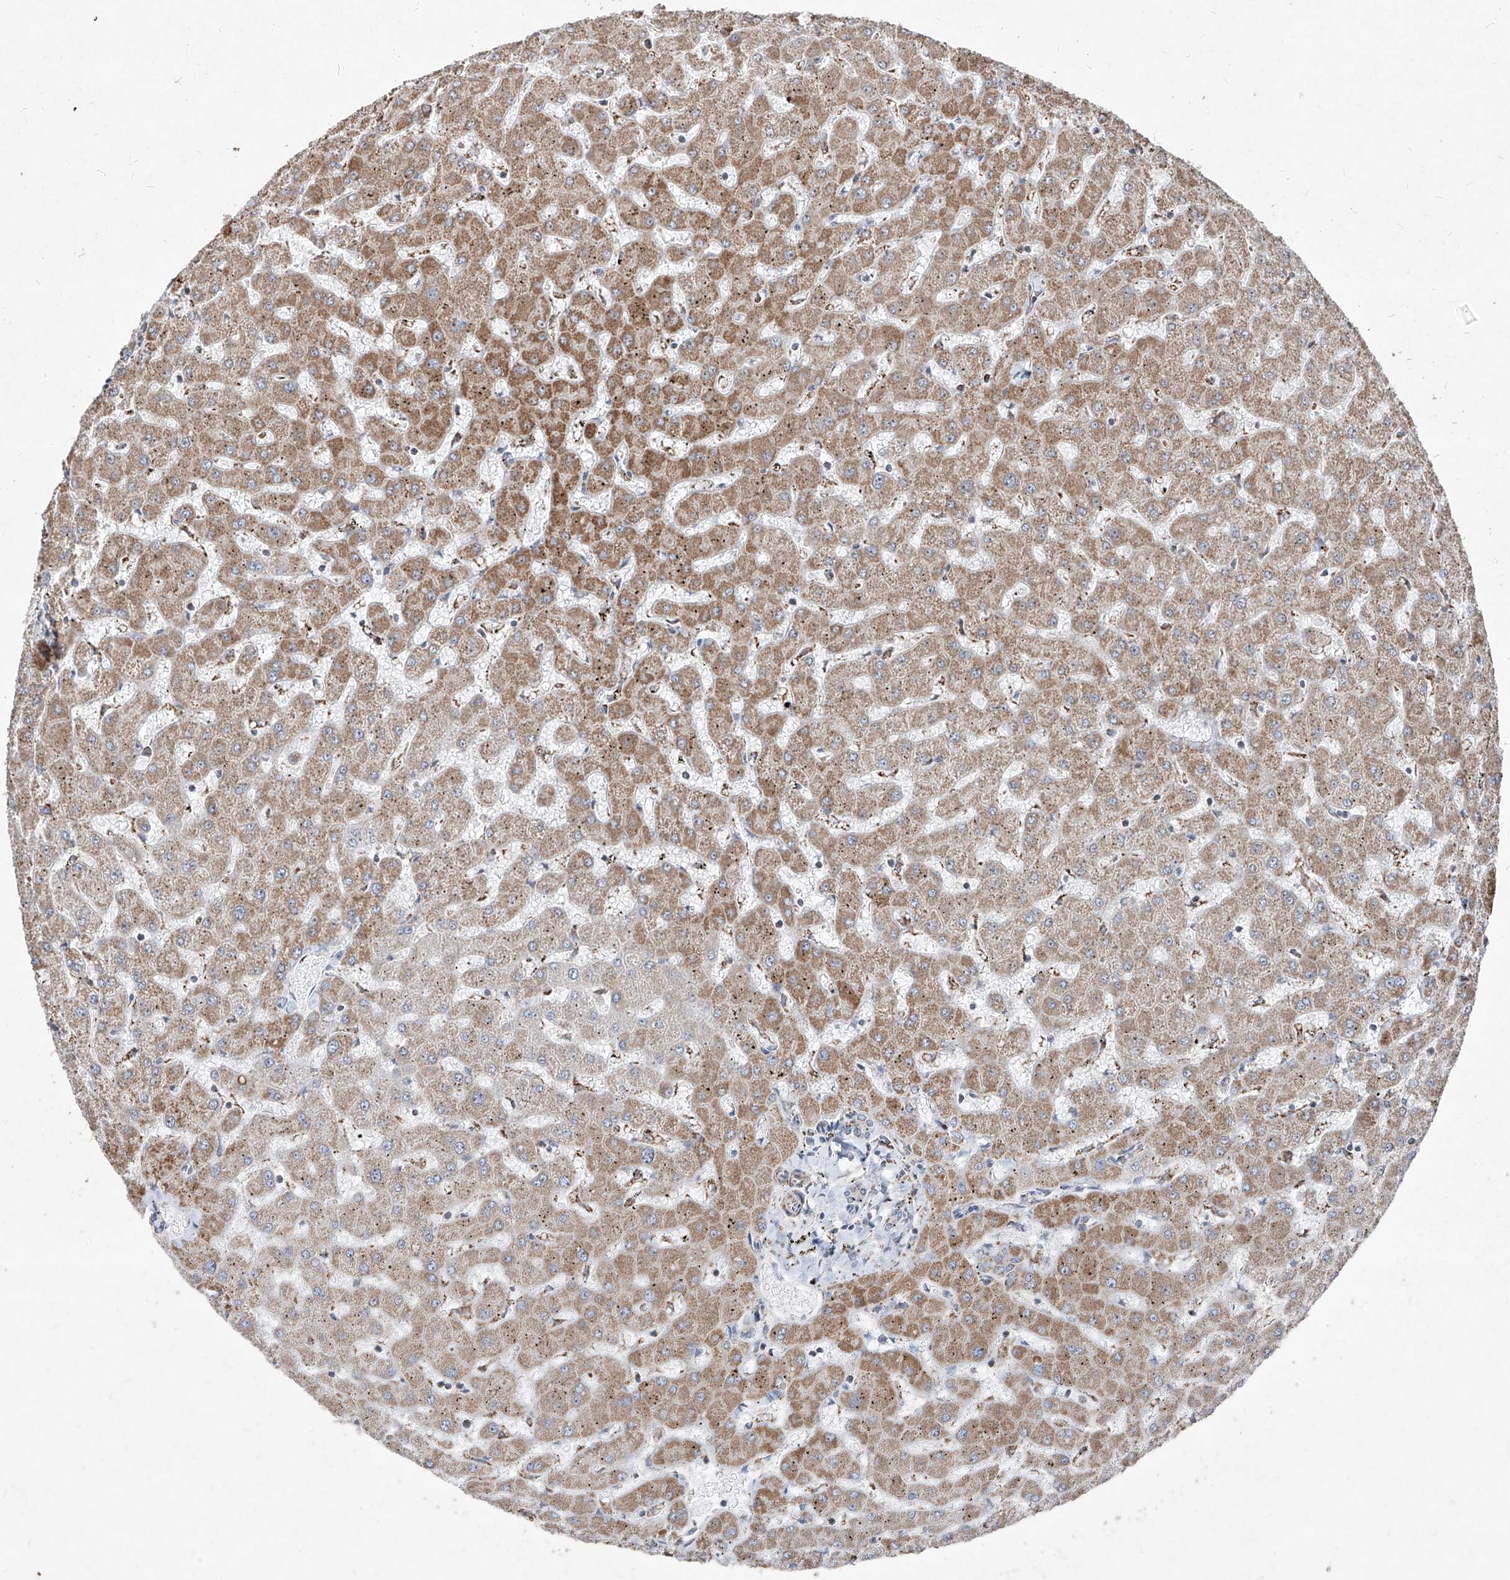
{"staining": {"intensity": "negative", "quantity": "none", "location": "none"}, "tissue": "liver", "cell_type": "Cholangiocytes", "image_type": "normal", "snomed": [{"axis": "morphology", "description": "Normal tissue, NOS"}, {"axis": "topography", "description": "Liver"}], "caption": "A high-resolution photomicrograph shows immunohistochemistry staining of unremarkable liver, which displays no significant positivity in cholangiocytes.", "gene": "NDUFB3", "patient": {"sex": "female", "age": 63}}